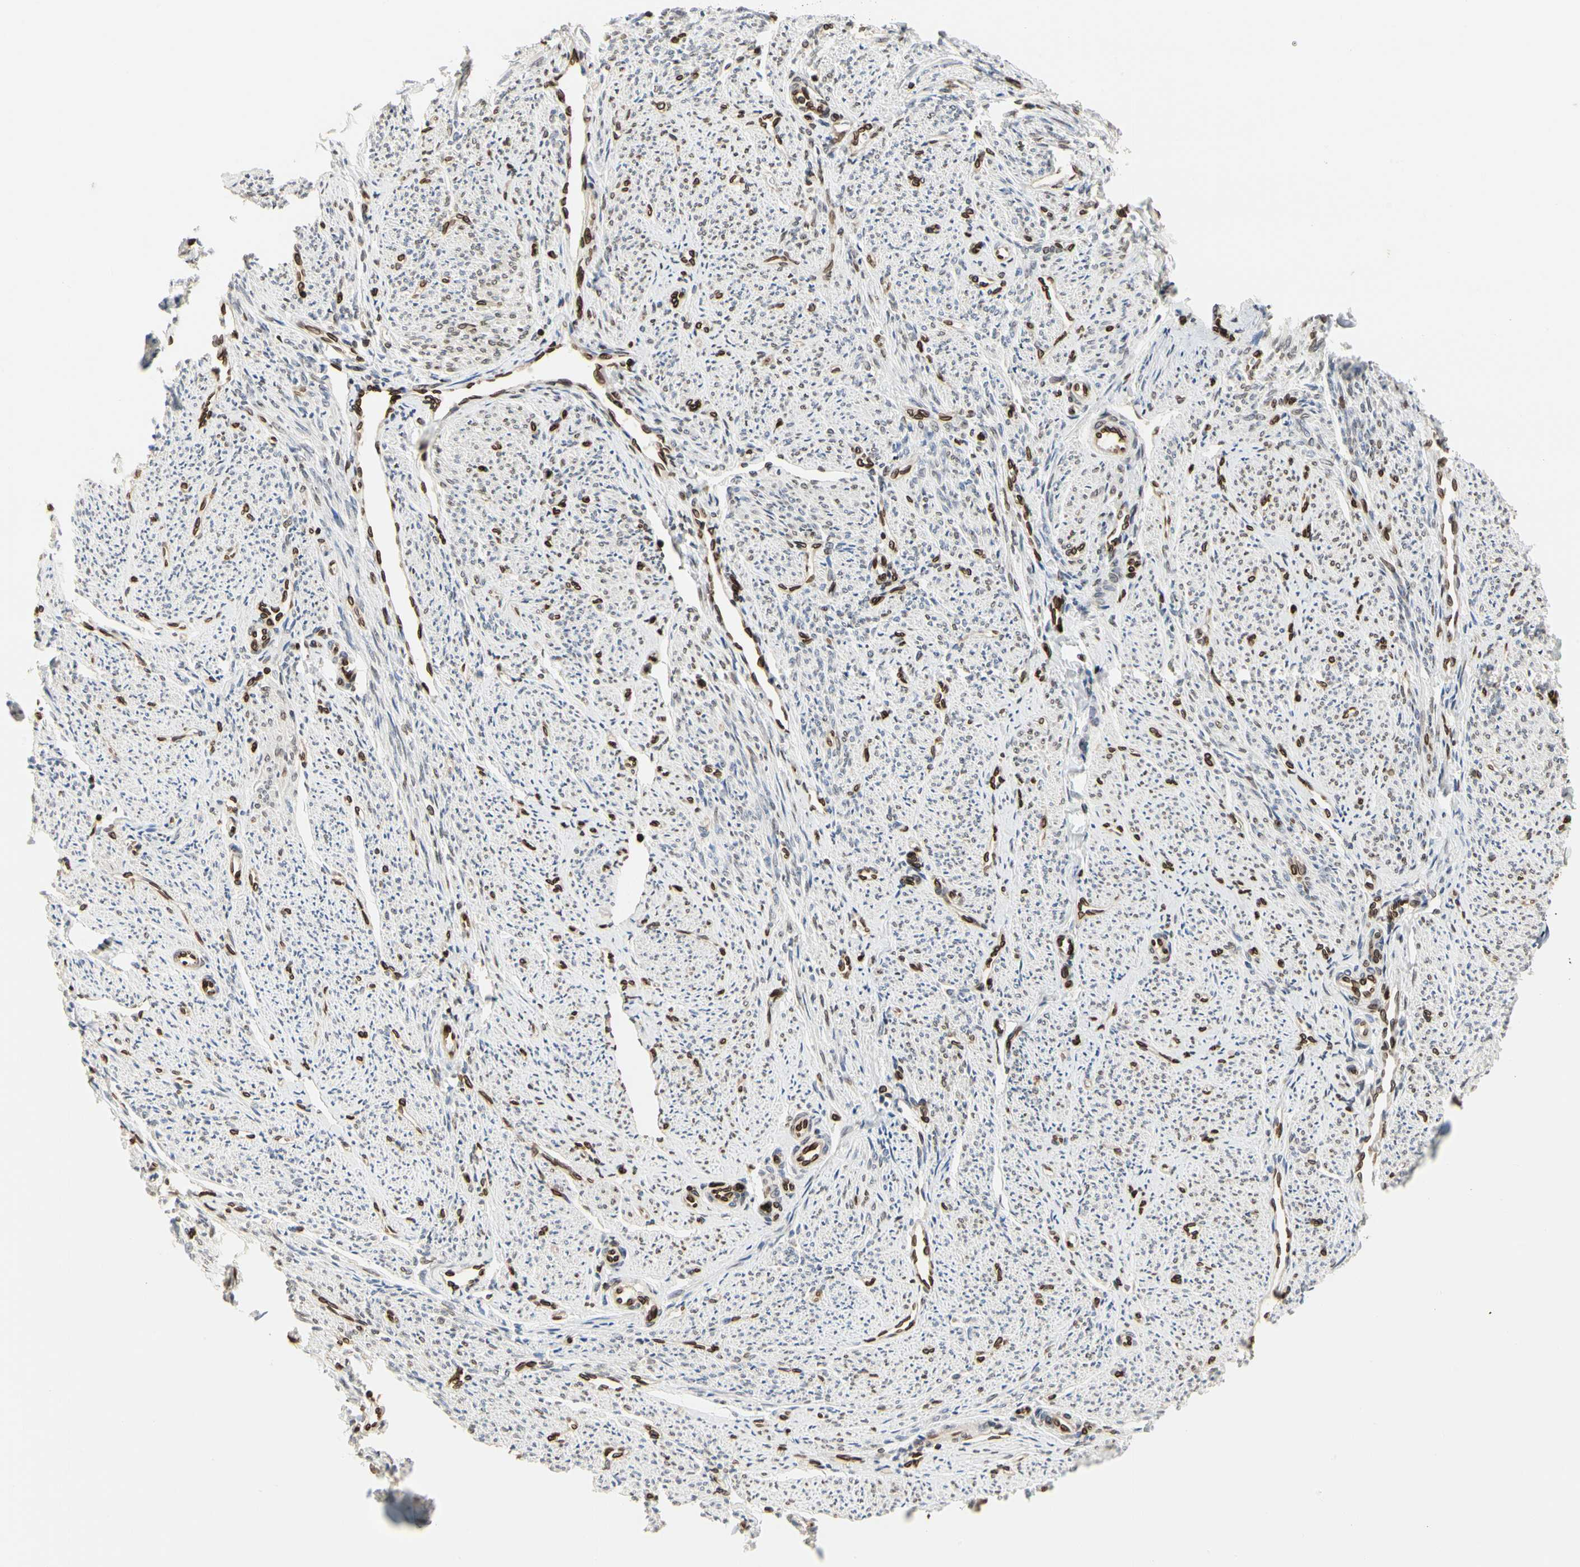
{"staining": {"intensity": "moderate", "quantity": "<25%", "location": "cytoplasmic/membranous,nuclear"}, "tissue": "smooth muscle", "cell_type": "Smooth muscle cells", "image_type": "normal", "snomed": [{"axis": "morphology", "description": "Normal tissue, NOS"}, {"axis": "topography", "description": "Smooth muscle"}], "caption": "Immunohistochemistry (IHC) image of benign smooth muscle: human smooth muscle stained using immunohistochemistry (IHC) shows low levels of moderate protein expression localized specifically in the cytoplasmic/membranous,nuclear of smooth muscle cells, appearing as a cytoplasmic/membranous,nuclear brown color.", "gene": "TMPO", "patient": {"sex": "female", "age": 65}}